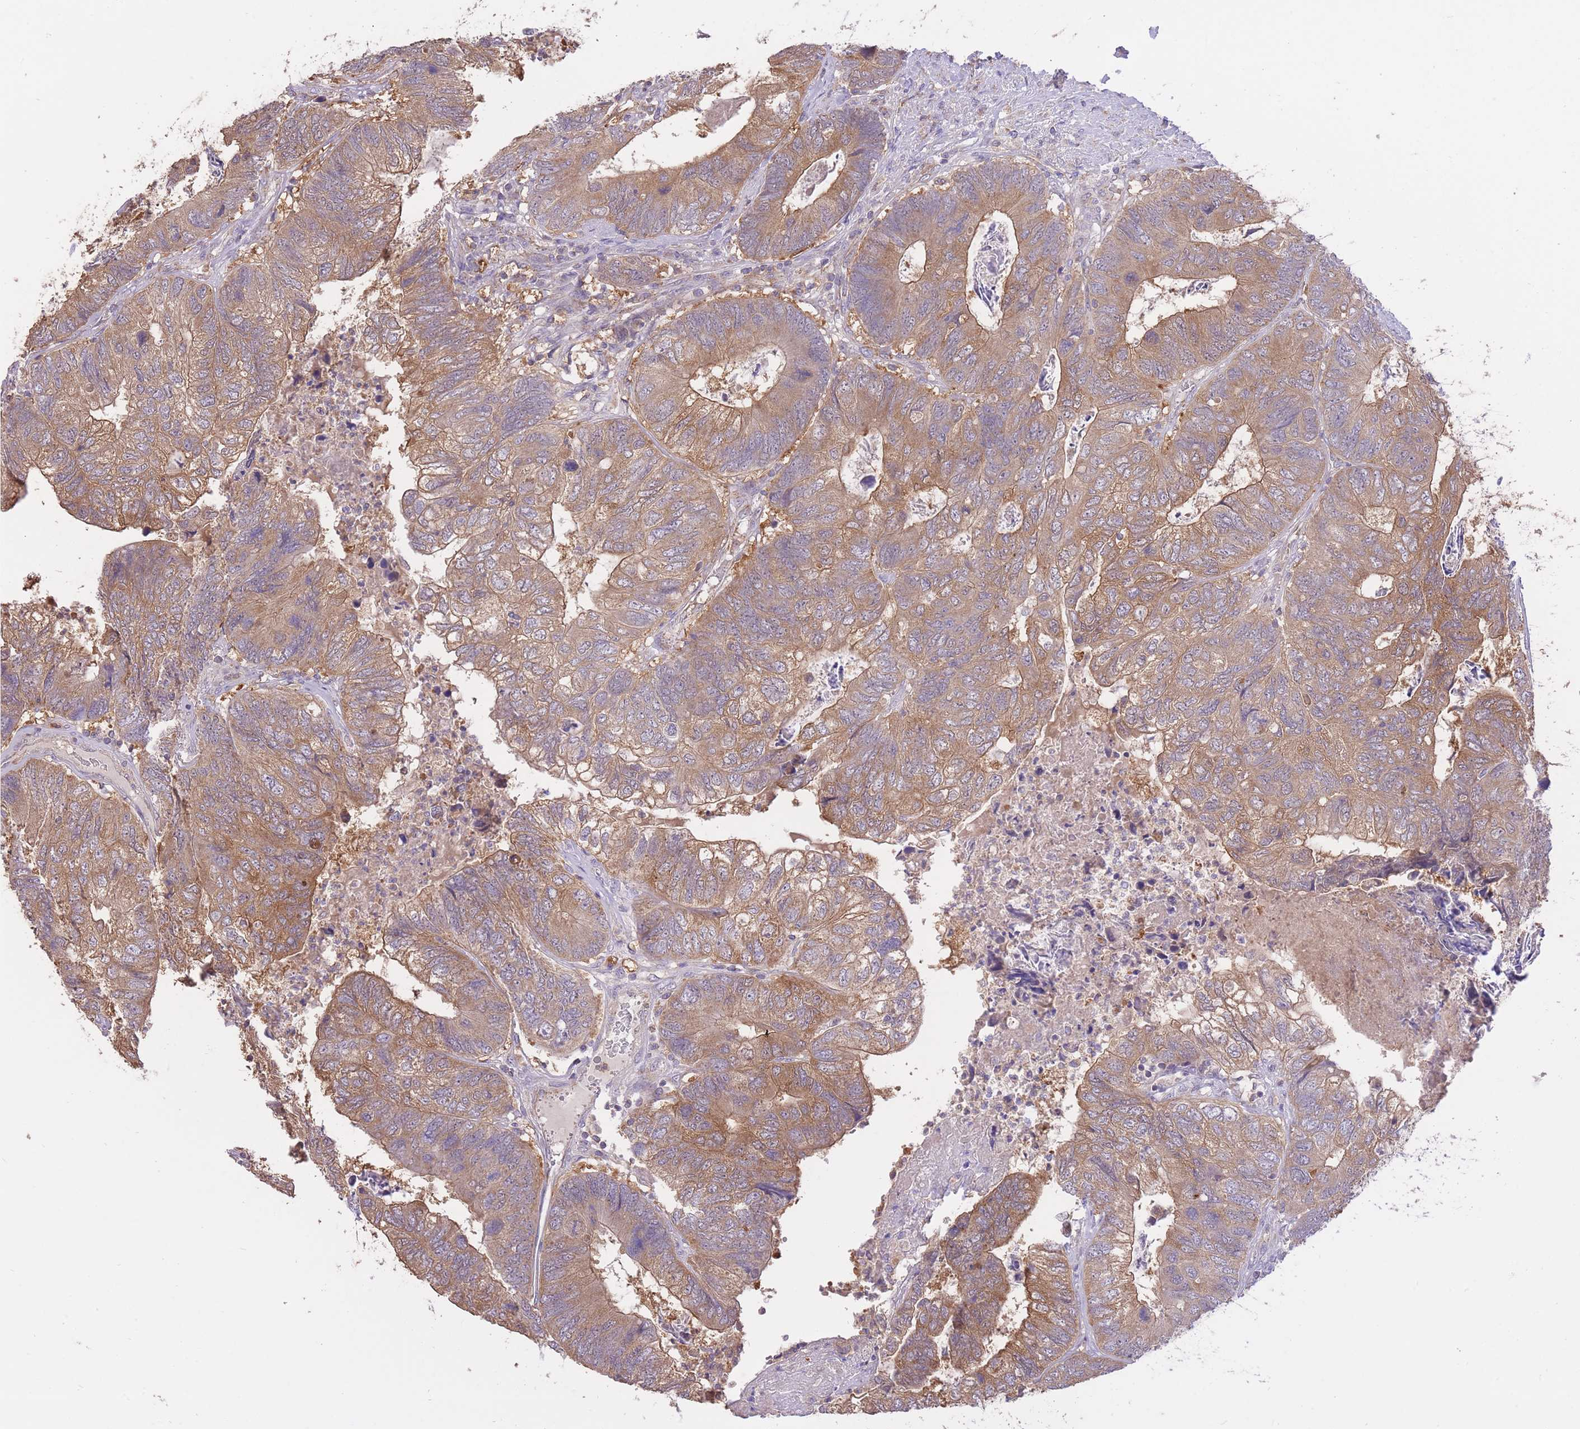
{"staining": {"intensity": "moderate", "quantity": ">75%", "location": "cytoplasmic/membranous"}, "tissue": "colorectal cancer", "cell_type": "Tumor cells", "image_type": "cancer", "snomed": [{"axis": "morphology", "description": "Adenocarcinoma, NOS"}, {"axis": "topography", "description": "Colon"}], "caption": "The image shows a brown stain indicating the presence of a protein in the cytoplasmic/membranous of tumor cells in colorectal cancer.", "gene": "PREP", "patient": {"sex": "female", "age": 67}}